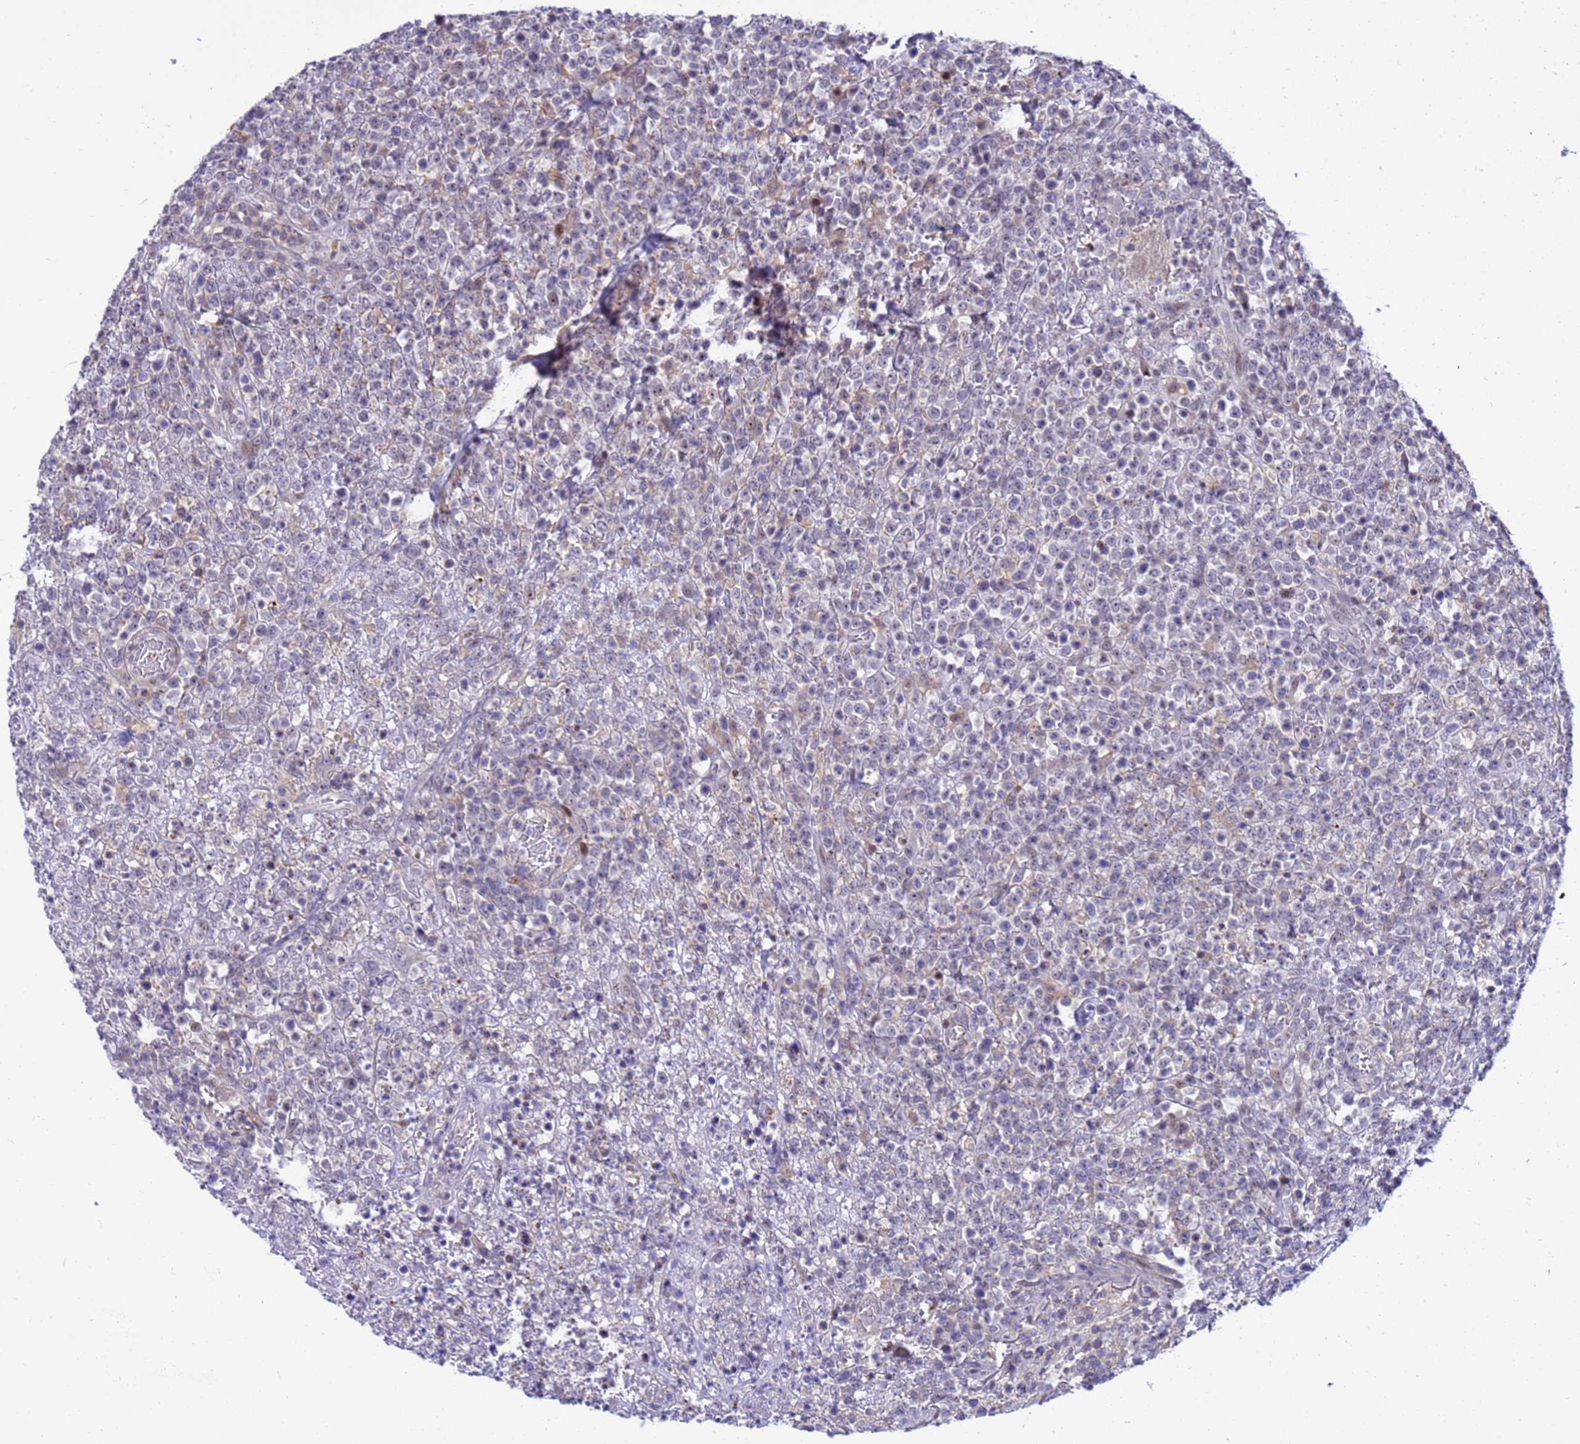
{"staining": {"intensity": "negative", "quantity": "none", "location": "none"}, "tissue": "lymphoma", "cell_type": "Tumor cells", "image_type": "cancer", "snomed": [{"axis": "morphology", "description": "Malignant lymphoma, non-Hodgkin's type, High grade"}, {"axis": "topography", "description": "Colon"}], "caption": "Image shows no significant protein positivity in tumor cells of high-grade malignant lymphoma, non-Hodgkin's type.", "gene": "LRATD1", "patient": {"sex": "female", "age": 53}}